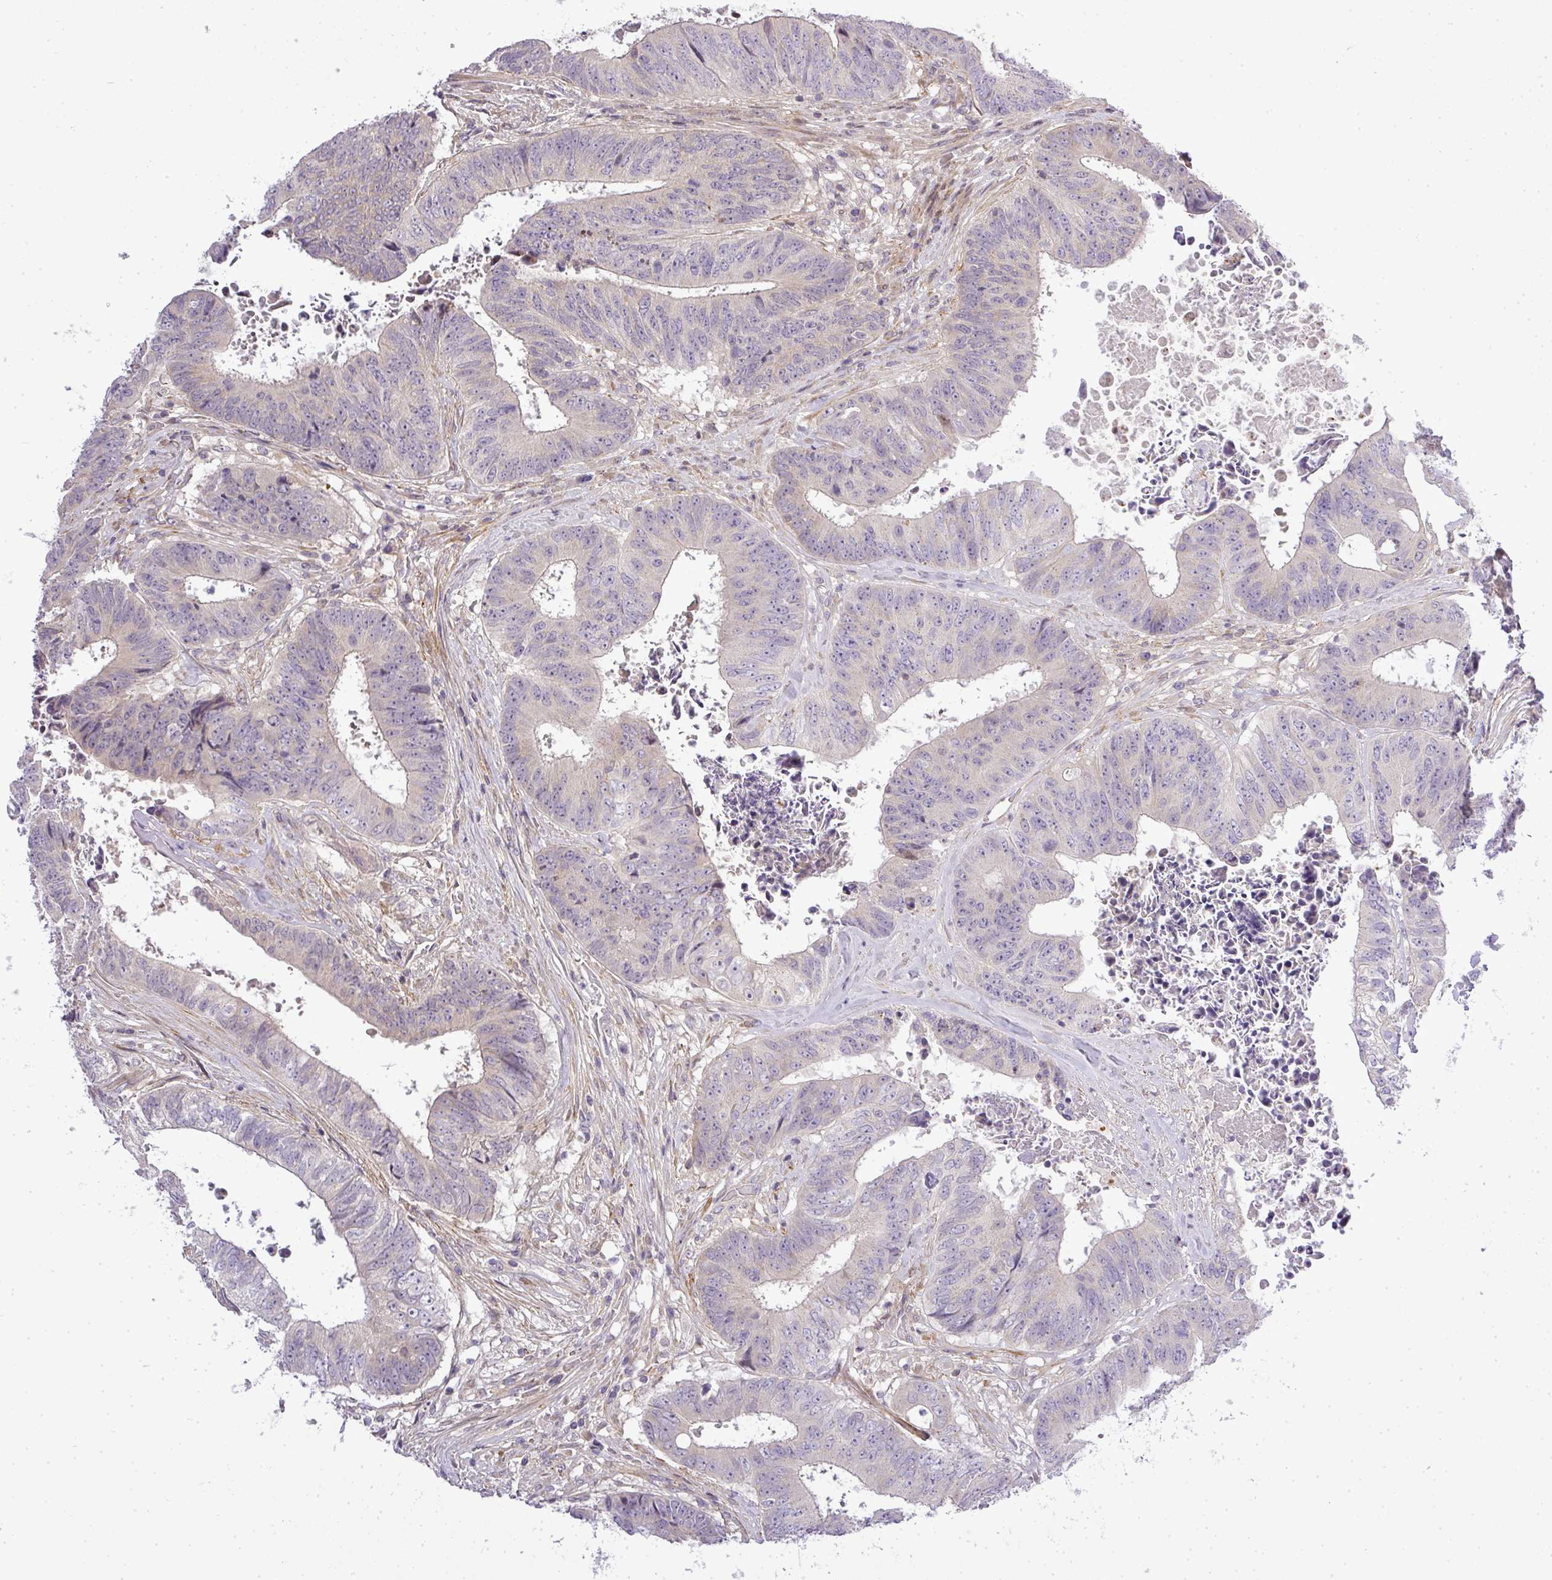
{"staining": {"intensity": "negative", "quantity": "none", "location": "none"}, "tissue": "colorectal cancer", "cell_type": "Tumor cells", "image_type": "cancer", "snomed": [{"axis": "morphology", "description": "Adenocarcinoma, NOS"}, {"axis": "topography", "description": "Rectum"}], "caption": "A high-resolution micrograph shows immunohistochemistry (IHC) staining of colorectal cancer (adenocarcinoma), which exhibits no significant expression in tumor cells. The staining is performed using DAB brown chromogen with nuclei counter-stained in using hematoxylin.", "gene": "ZDHHC1", "patient": {"sex": "male", "age": 72}}